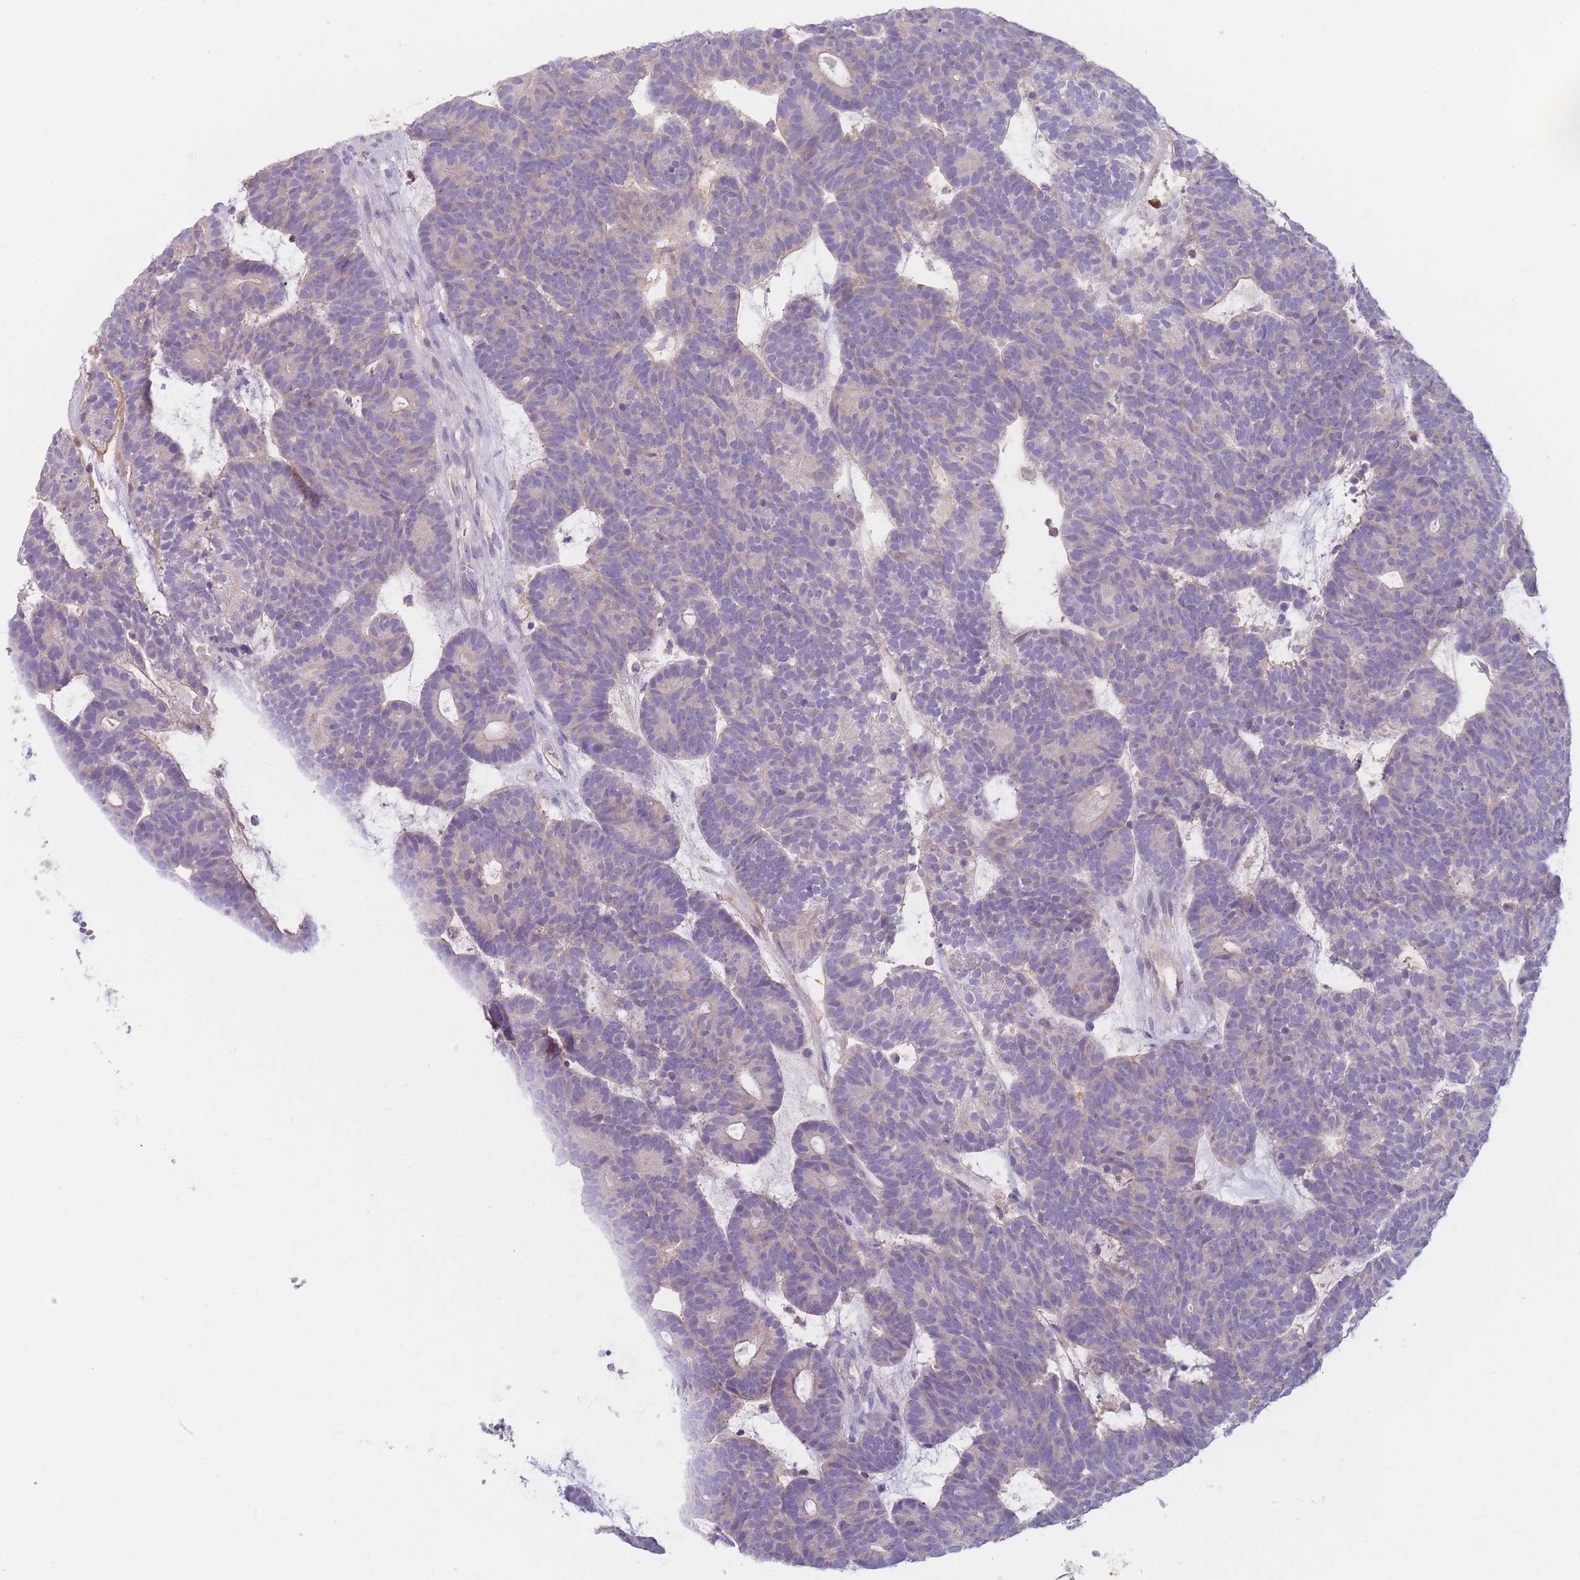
{"staining": {"intensity": "negative", "quantity": "none", "location": "none"}, "tissue": "head and neck cancer", "cell_type": "Tumor cells", "image_type": "cancer", "snomed": [{"axis": "morphology", "description": "Adenocarcinoma, NOS"}, {"axis": "topography", "description": "Head-Neck"}], "caption": "Head and neck cancer was stained to show a protein in brown. There is no significant staining in tumor cells.", "gene": "ST3GAL4", "patient": {"sex": "female", "age": 81}}